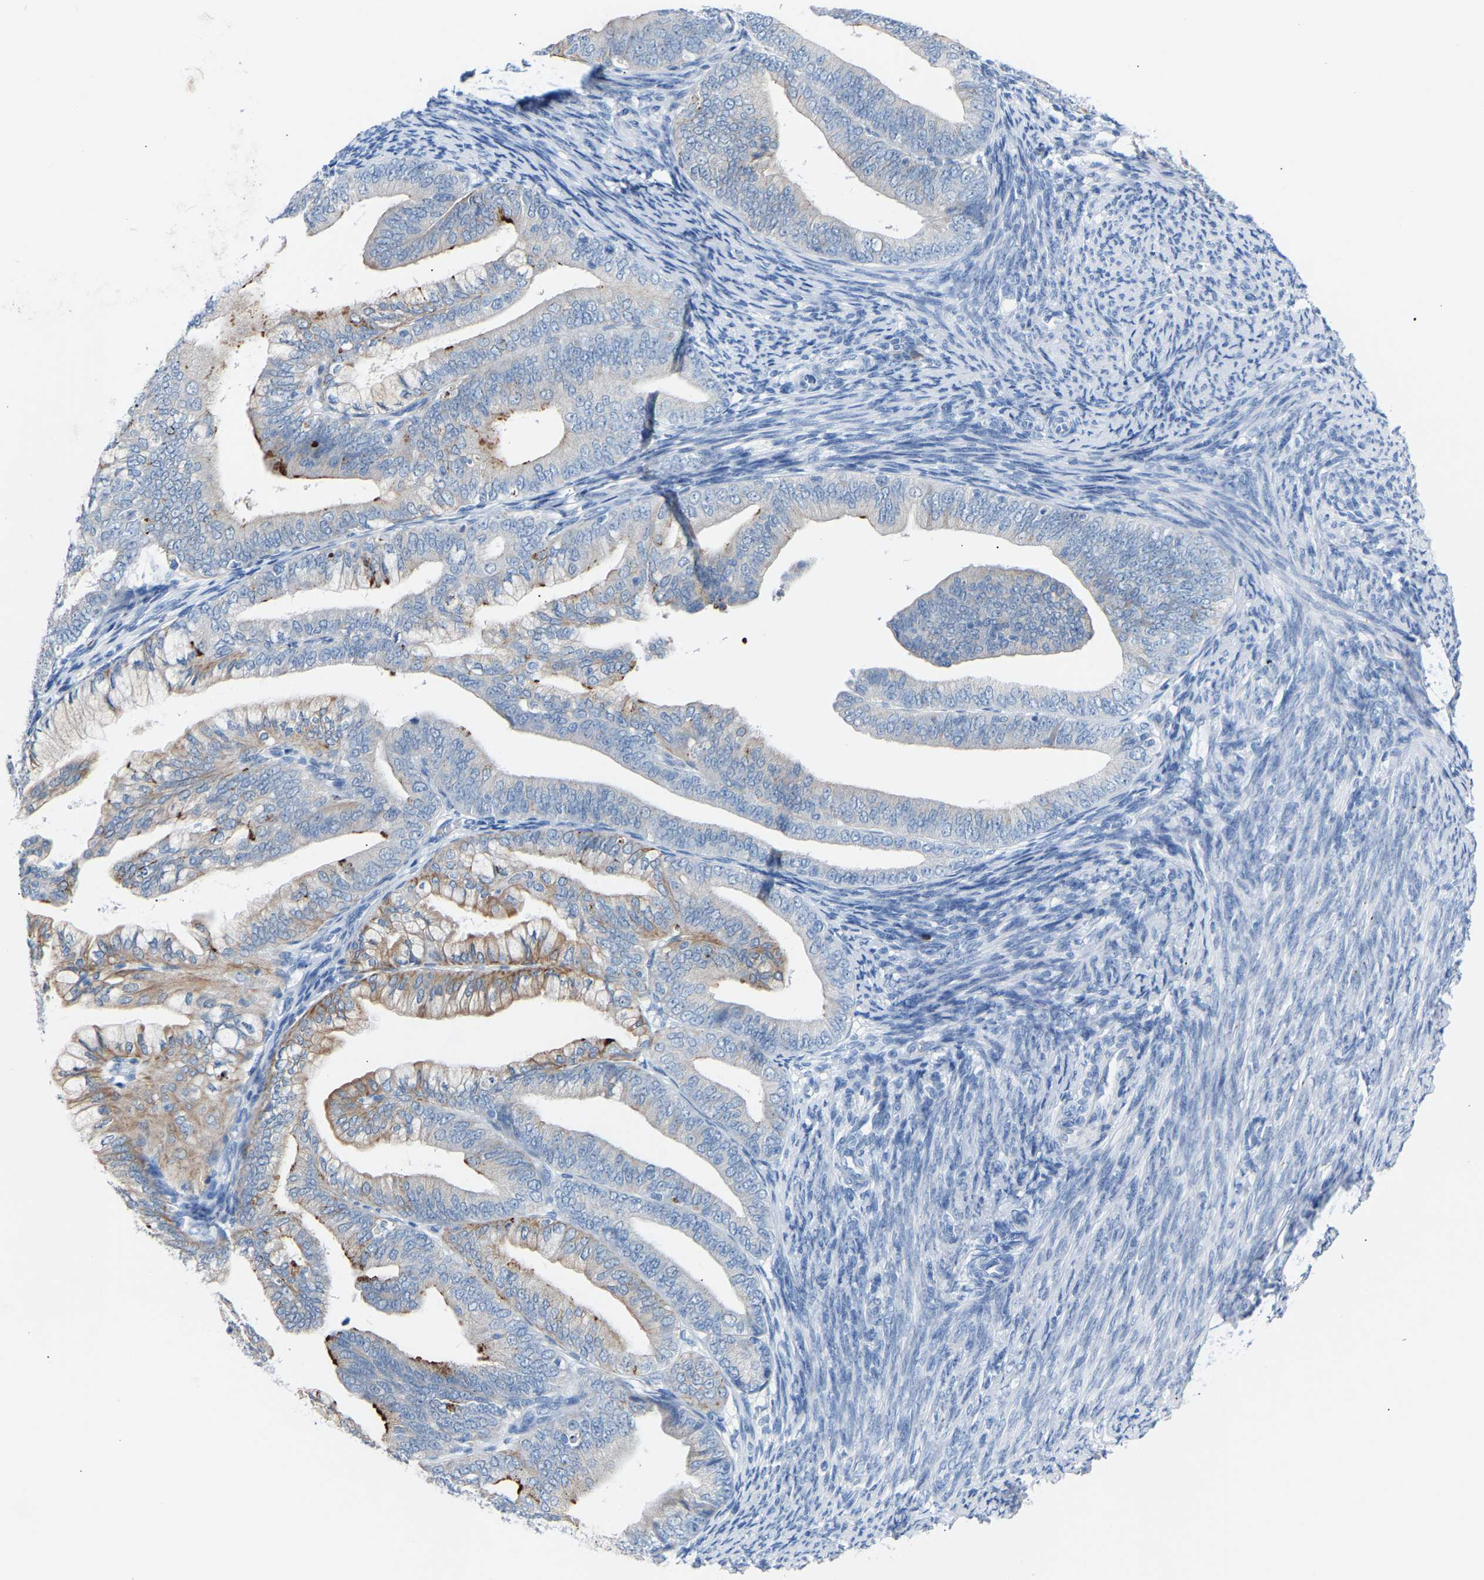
{"staining": {"intensity": "moderate", "quantity": "<25%", "location": "cytoplasmic/membranous"}, "tissue": "endometrial cancer", "cell_type": "Tumor cells", "image_type": "cancer", "snomed": [{"axis": "morphology", "description": "Adenocarcinoma, NOS"}, {"axis": "topography", "description": "Endometrium"}], "caption": "IHC histopathology image of endometrial cancer (adenocarcinoma) stained for a protein (brown), which demonstrates low levels of moderate cytoplasmic/membranous expression in about <25% of tumor cells.", "gene": "PEX1", "patient": {"sex": "female", "age": 63}}